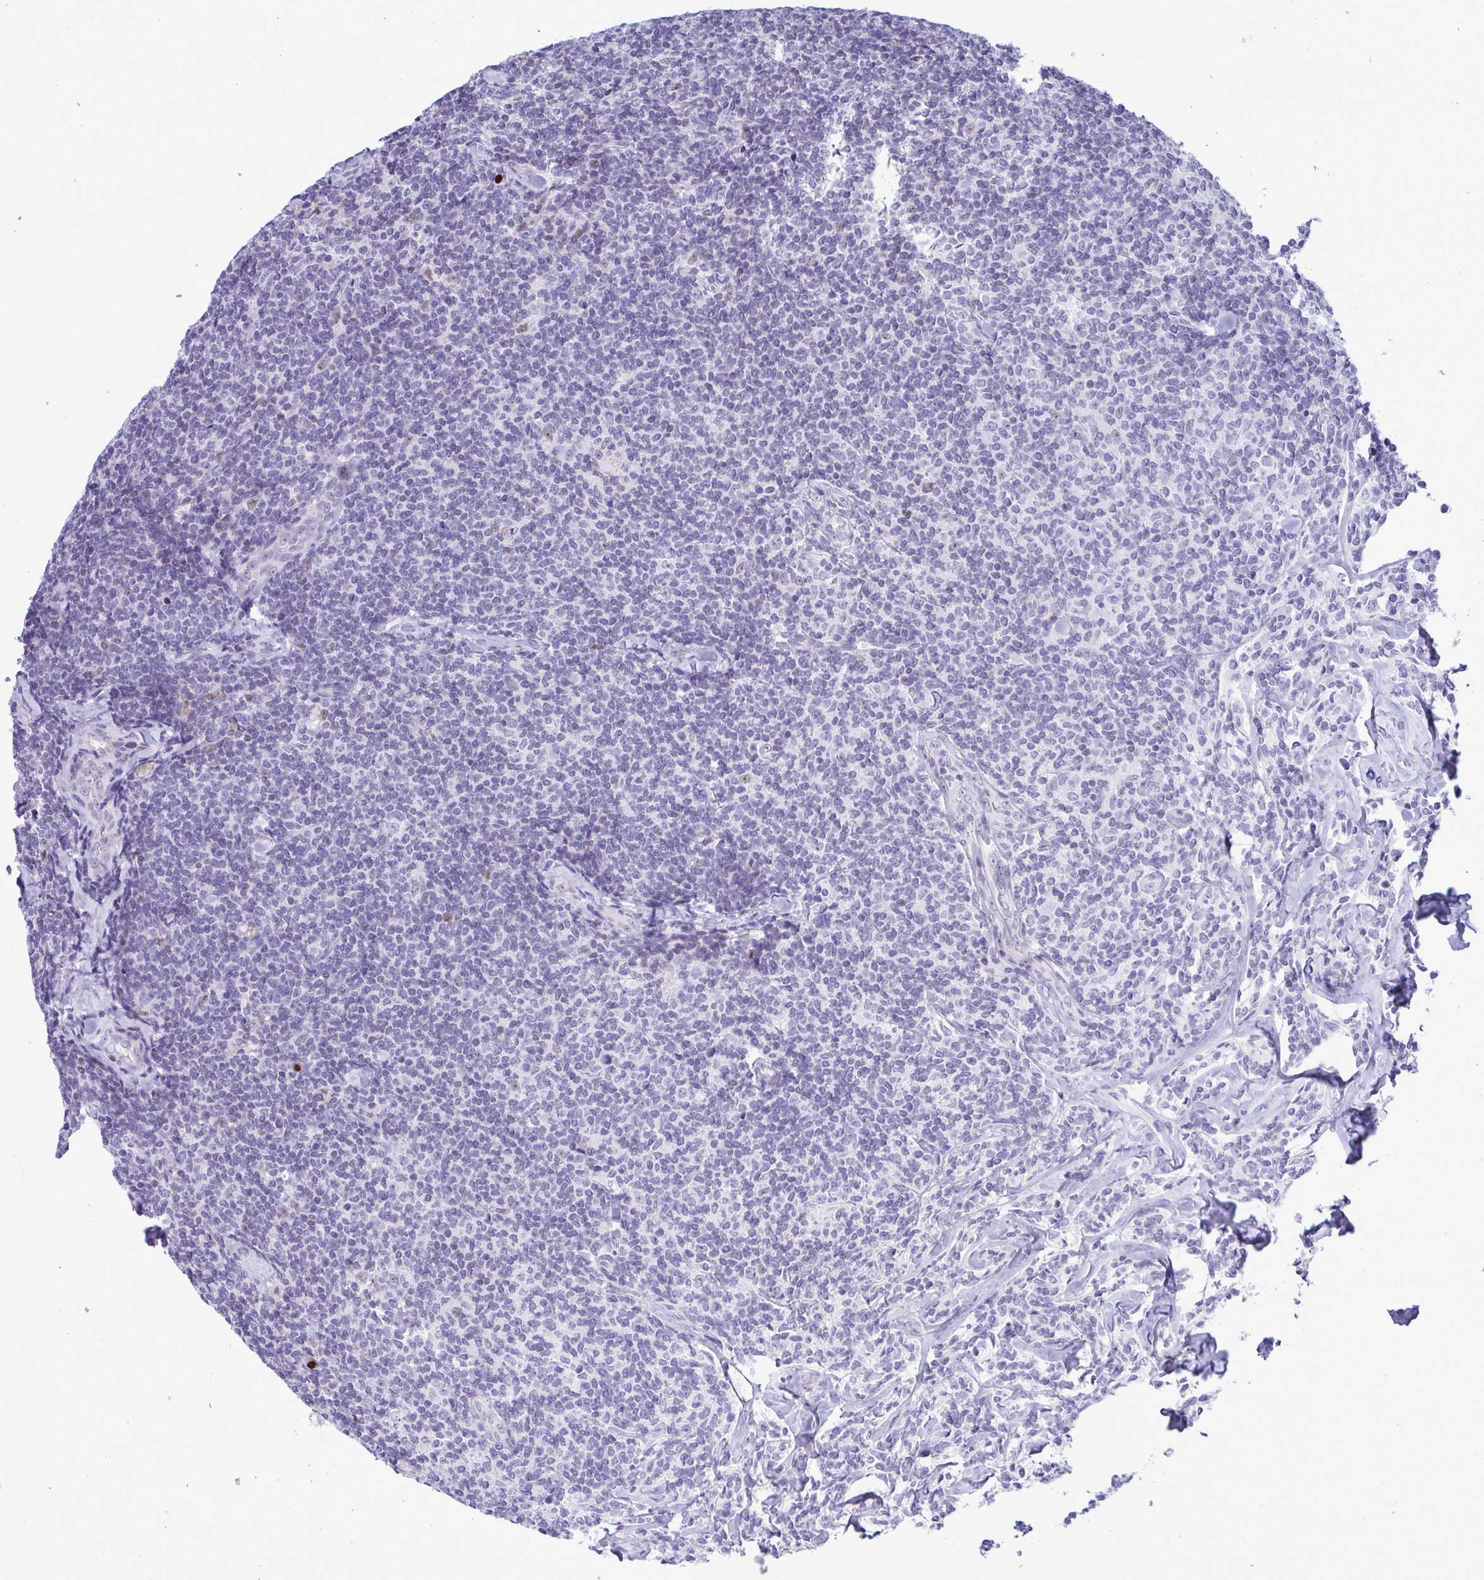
{"staining": {"intensity": "negative", "quantity": "none", "location": "none"}, "tissue": "lymphoma", "cell_type": "Tumor cells", "image_type": "cancer", "snomed": [{"axis": "morphology", "description": "Malignant lymphoma, non-Hodgkin's type, Low grade"}, {"axis": "topography", "description": "Lymph node"}], "caption": "The immunohistochemistry histopathology image has no significant expression in tumor cells of lymphoma tissue.", "gene": "SLC25A51", "patient": {"sex": "female", "age": 56}}